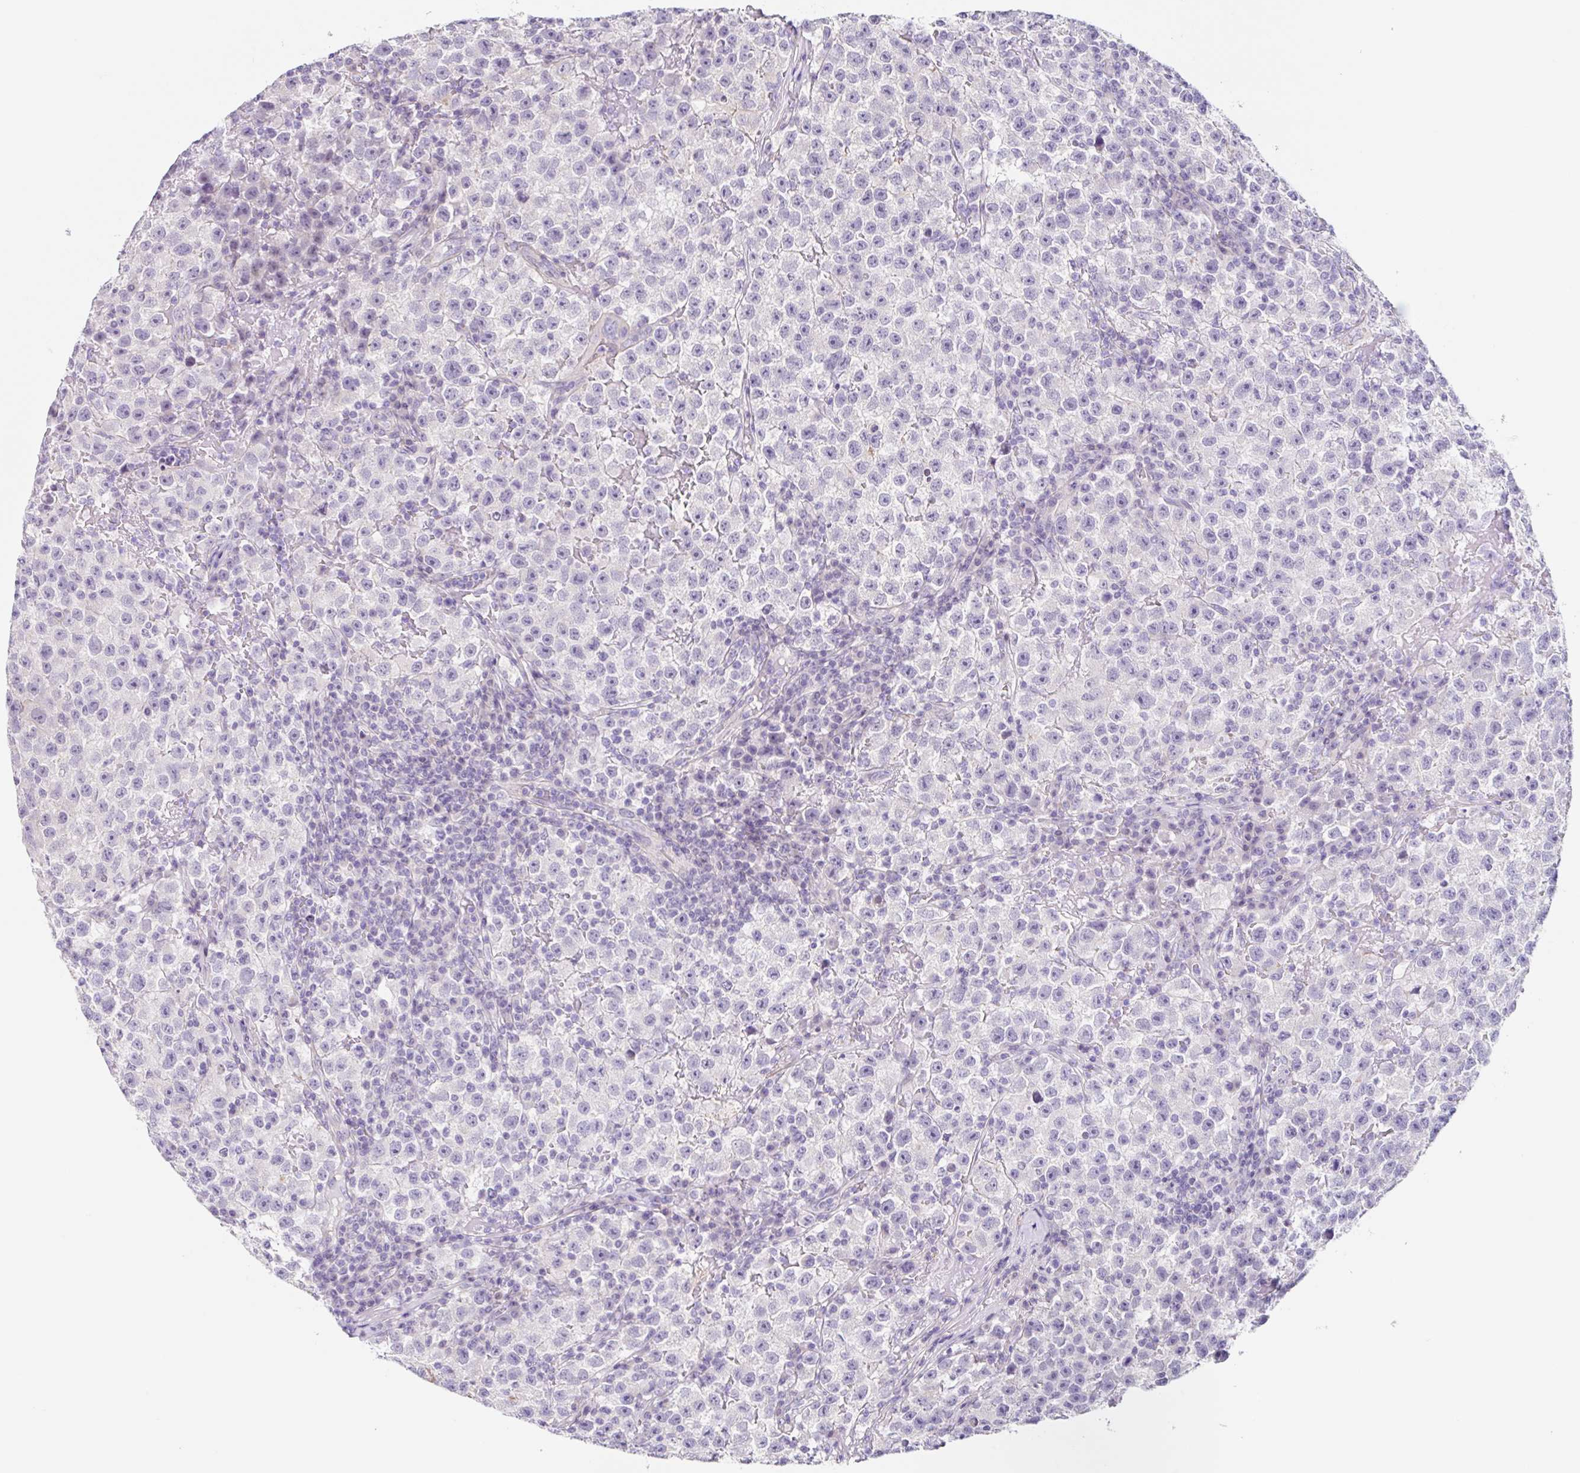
{"staining": {"intensity": "negative", "quantity": "none", "location": "none"}, "tissue": "testis cancer", "cell_type": "Tumor cells", "image_type": "cancer", "snomed": [{"axis": "morphology", "description": "Seminoma, NOS"}, {"axis": "topography", "description": "Testis"}], "caption": "This photomicrograph is of seminoma (testis) stained with immunohistochemistry (IHC) to label a protein in brown with the nuclei are counter-stained blue. There is no positivity in tumor cells. (DAB (3,3'-diaminobenzidine) immunohistochemistry (IHC) with hematoxylin counter stain).", "gene": "DCAF17", "patient": {"sex": "male", "age": 22}}